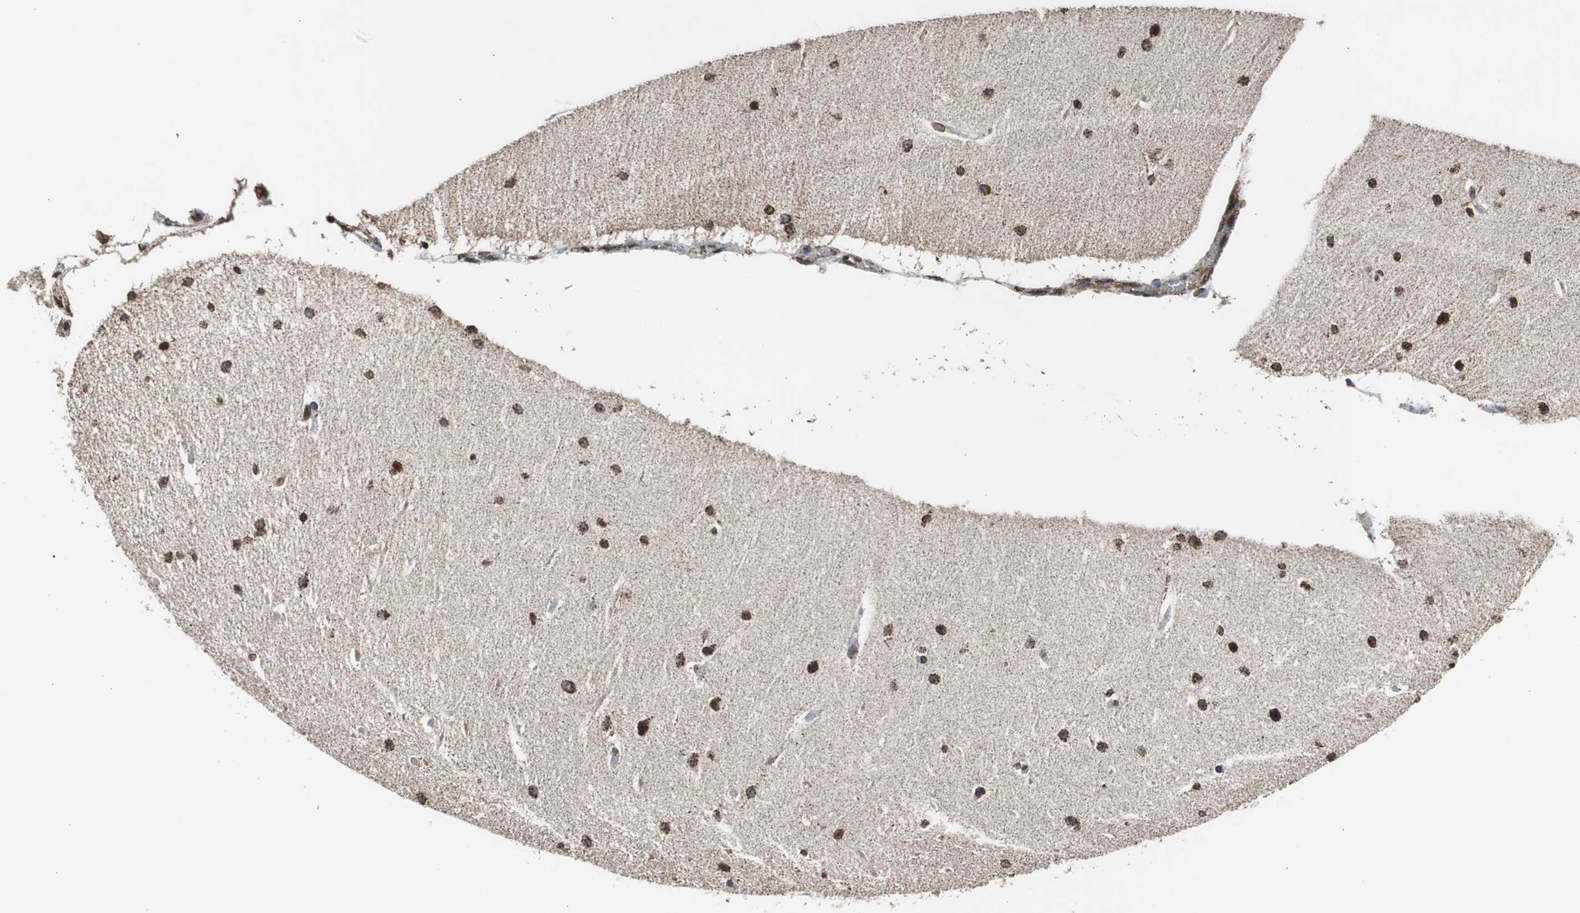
{"staining": {"intensity": "moderate", "quantity": "25%-75%", "location": "cytoplasmic/membranous"}, "tissue": "cerebellum", "cell_type": "Cells in granular layer", "image_type": "normal", "snomed": [{"axis": "morphology", "description": "Normal tissue, NOS"}, {"axis": "topography", "description": "Cerebellum"}], "caption": "About 25%-75% of cells in granular layer in unremarkable cerebellum exhibit moderate cytoplasmic/membranous protein expression as visualized by brown immunohistochemical staining.", "gene": "HSPA9", "patient": {"sex": "female", "age": 54}}